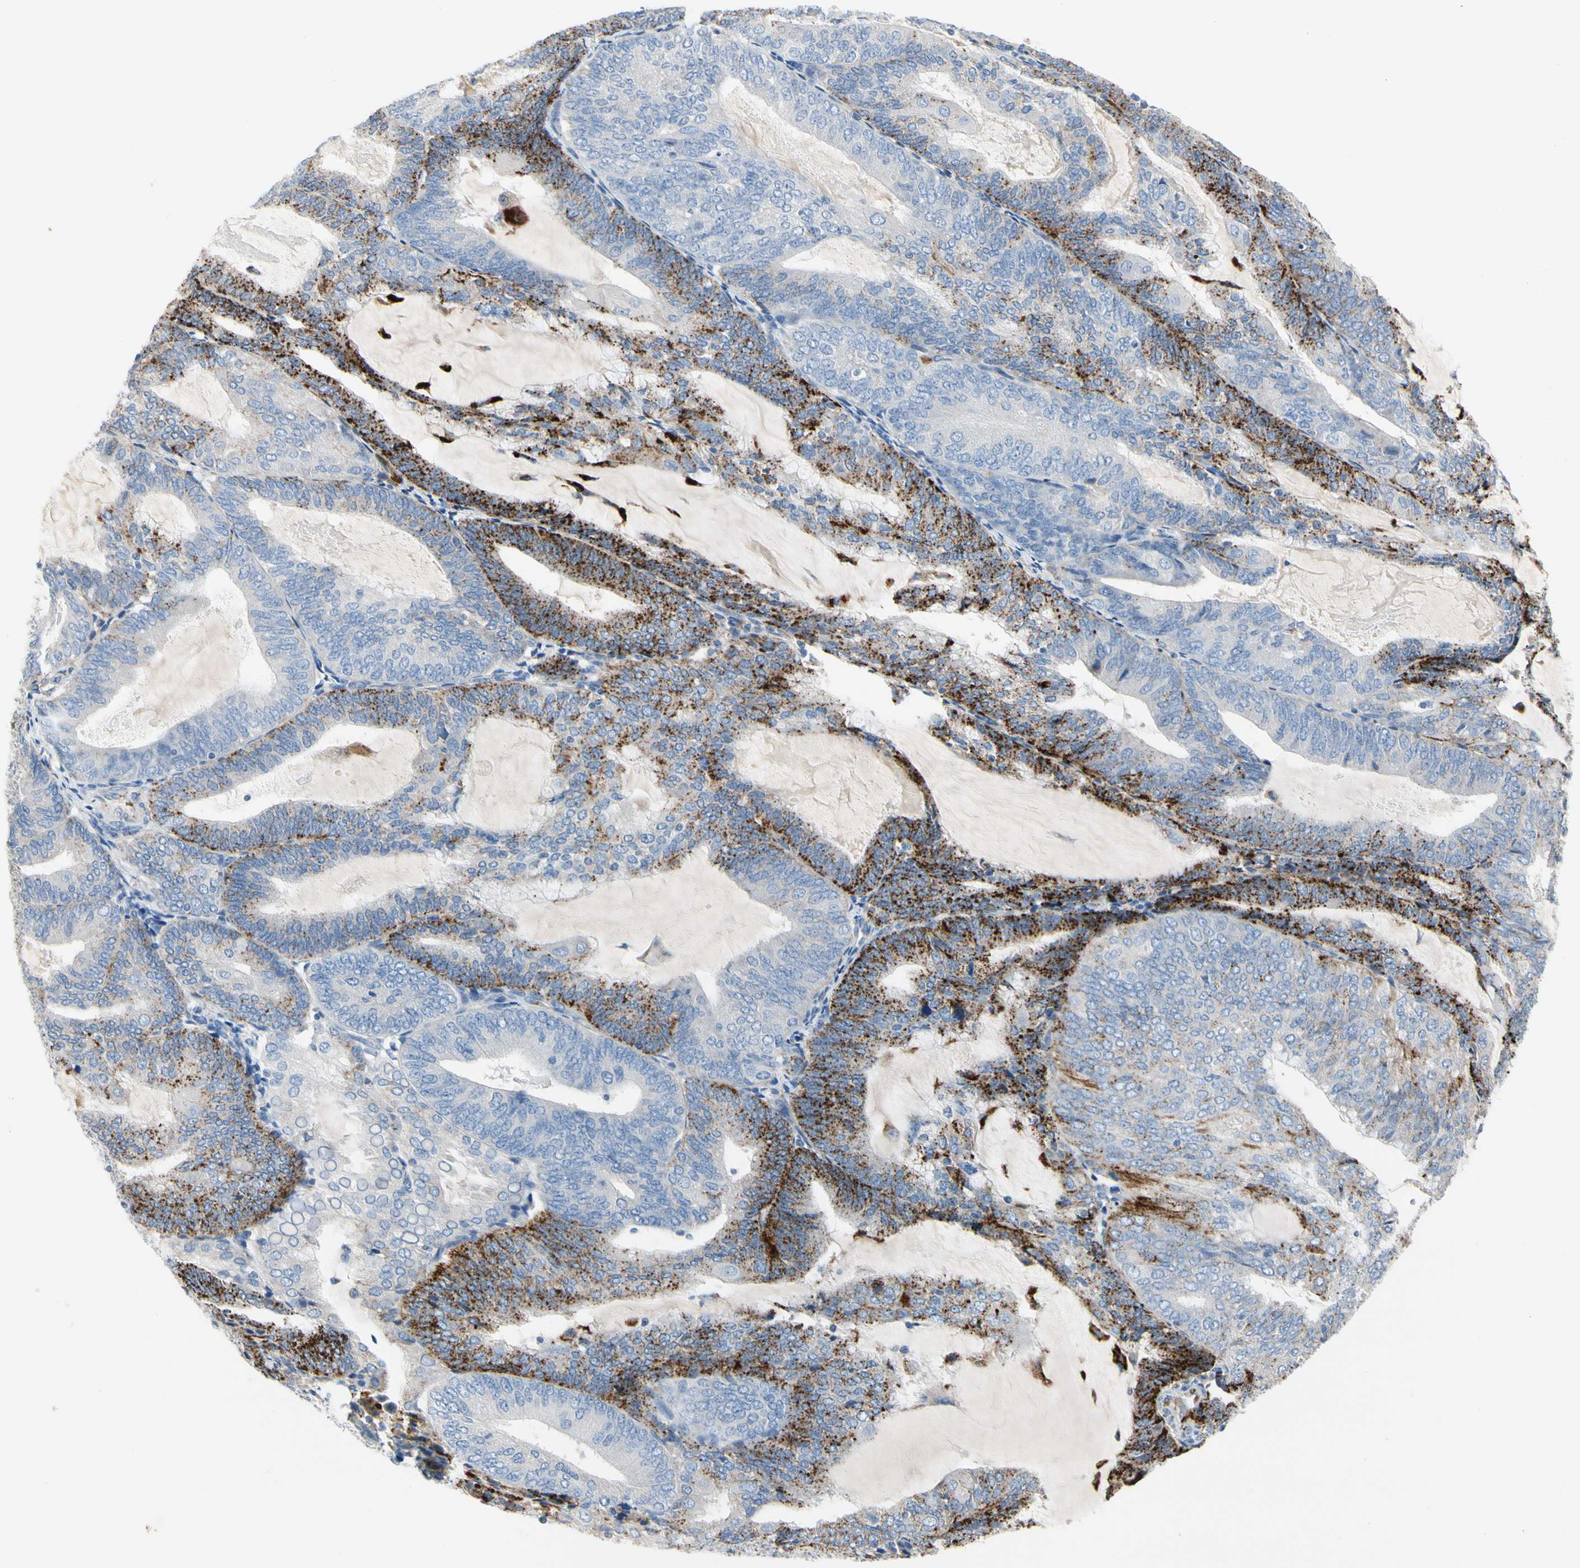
{"staining": {"intensity": "strong", "quantity": "25%-75%", "location": "cytoplasmic/membranous"}, "tissue": "endometrial cancer", "cell_type": "Tumor cells", "image_type": "cancer", "snomed": [{"axis": "morphology", "description": "Adenocarcinoma, NOS"}, {"axis": "topography", "description": "Endometrium"}], "caption": "Endometrial cancer (adenocarcinoma) stained for a protein (brown) demonstrates strong cytoplasmic/membranous positive positivity in approximately 25%-75% of tumor cells.", "gene": "RETSAT", "patient": {"sex": "female", "age": 81}}